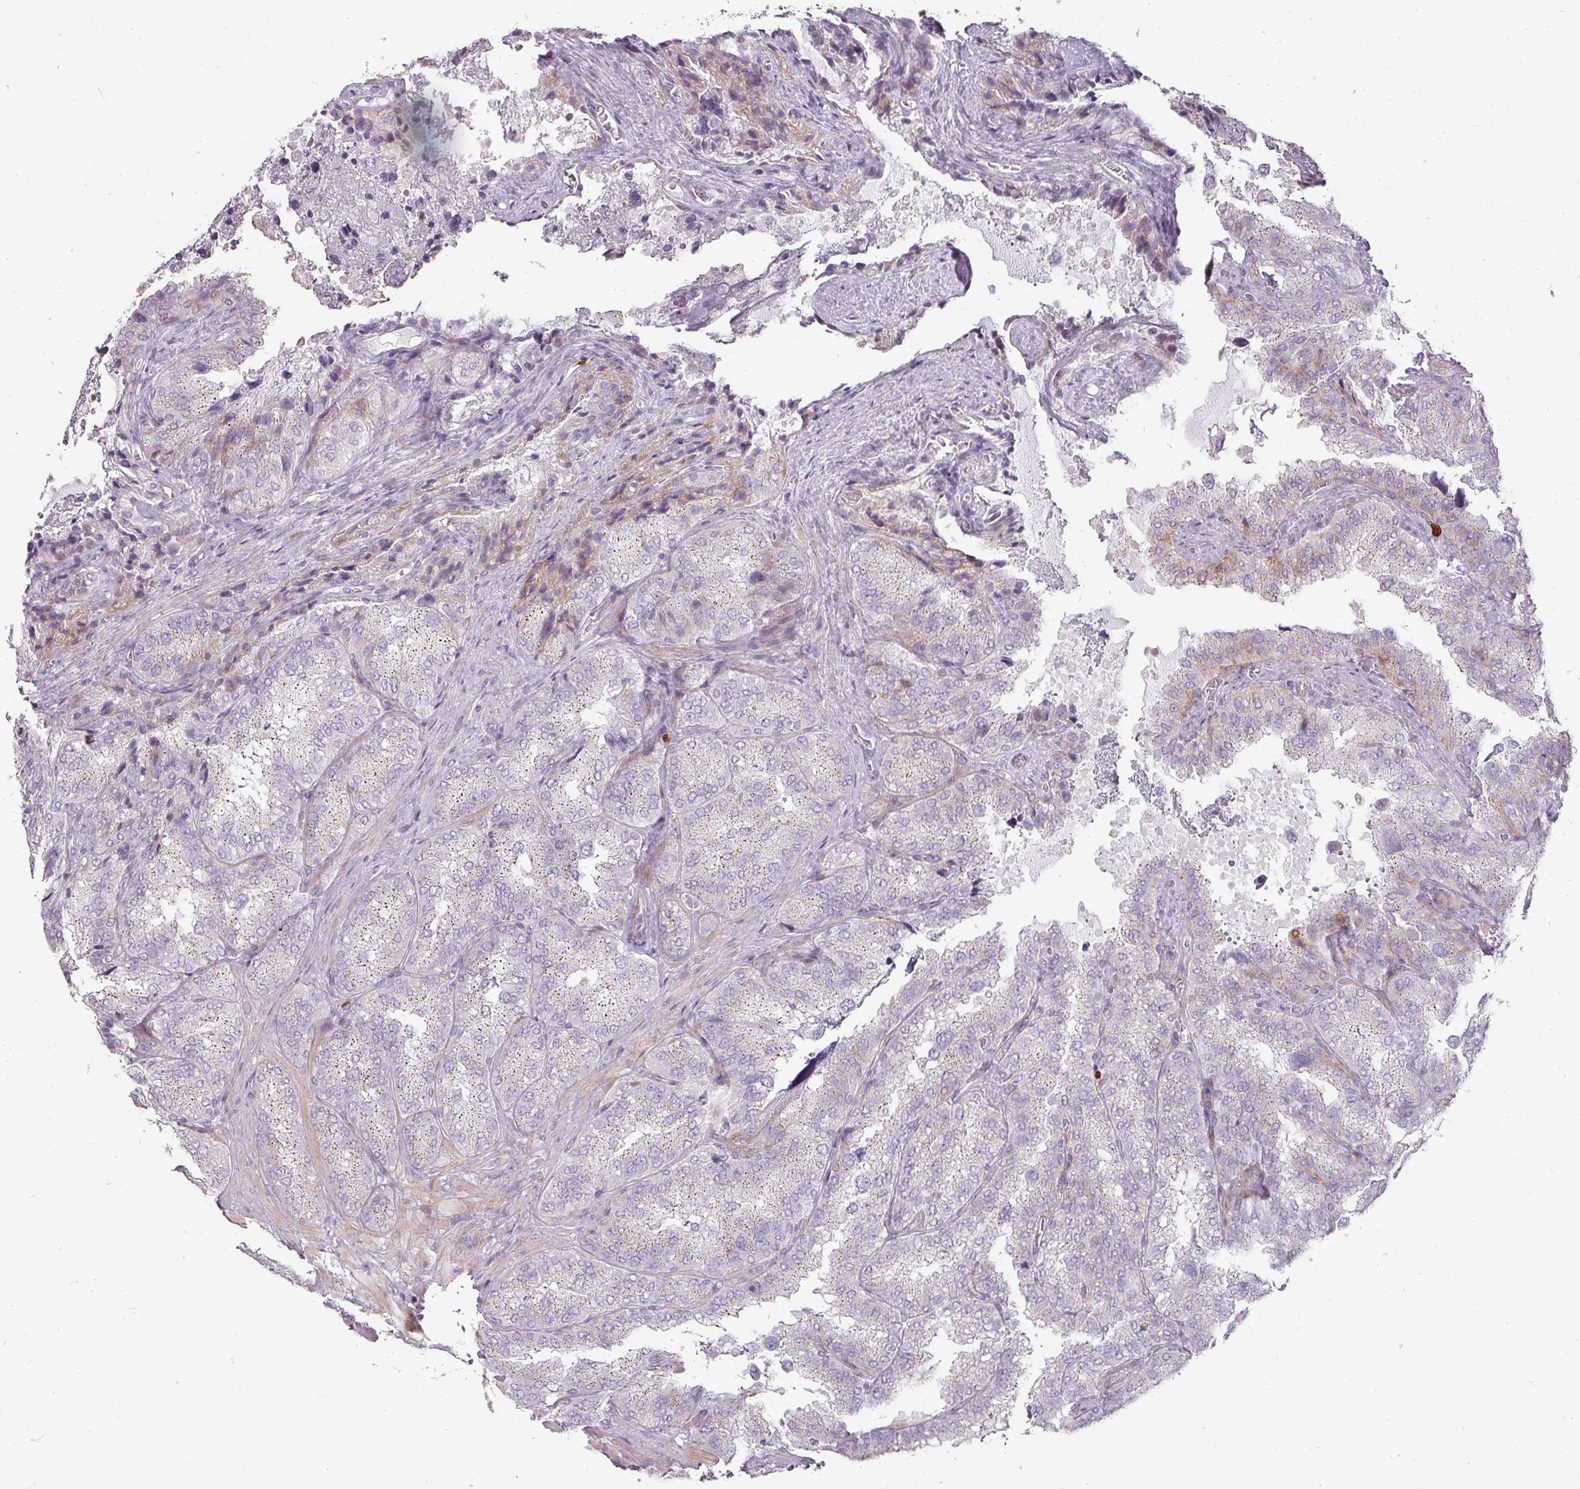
{"staining": {"intensity": "weak", "quantity": "<25%", "location": "cytoplasmic/membranous"}, "tissue": "seminal vesicle", "cell_type": "Glandular cells", "image_type": "normal", "snomed": [{"axis": "morphology", "description": "Normal tissue, NOS"}, {"axis": "topography", "description": "Seminal veicle"}], "caption": "This image is of normal seminal vesicle stained with immunohistochemistry to label a protein in brown with the nuclei are counter-stained blue. There is no expression in glandular cells.", "gene": "BIK", "patient": {"sex": "male", "age": 58}}